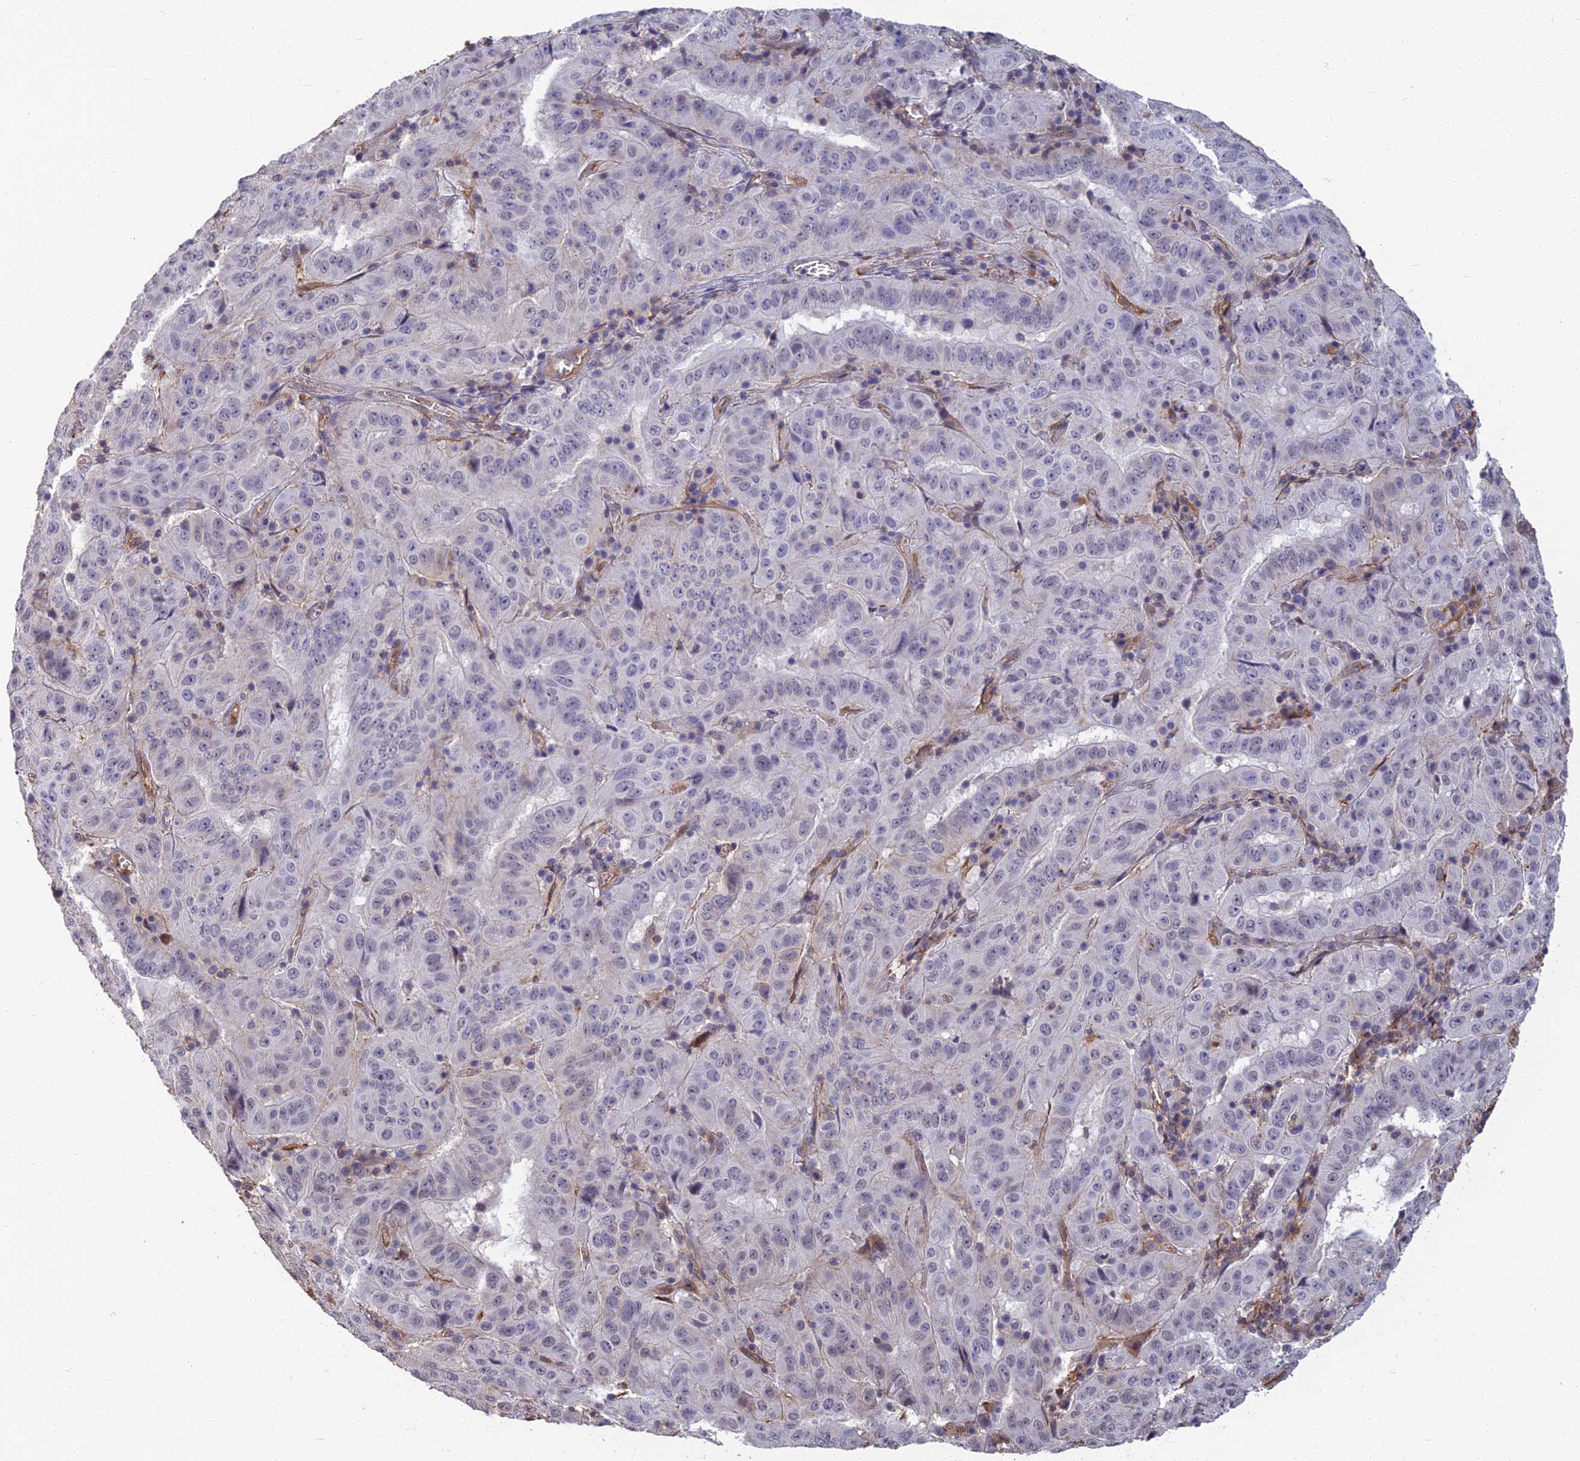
{"staining": {"intensity": "negative", "quantity": "none", "location": "none"}, "tissue": "pancreatic cancer", "cell_type": "Tumor cells", "image_type": "cancer", "snomed": [{"axis": "morphology", "description": "Adenocarcinoma, NOS"}, {"axis": "topography", "description": "Pancreas"}], "caption": "There is no significant staining in tumor cells of pancreatic adenocarcinoma.", "gene": "LRRN3", "patient": {"sex": "male", "age": 63}}